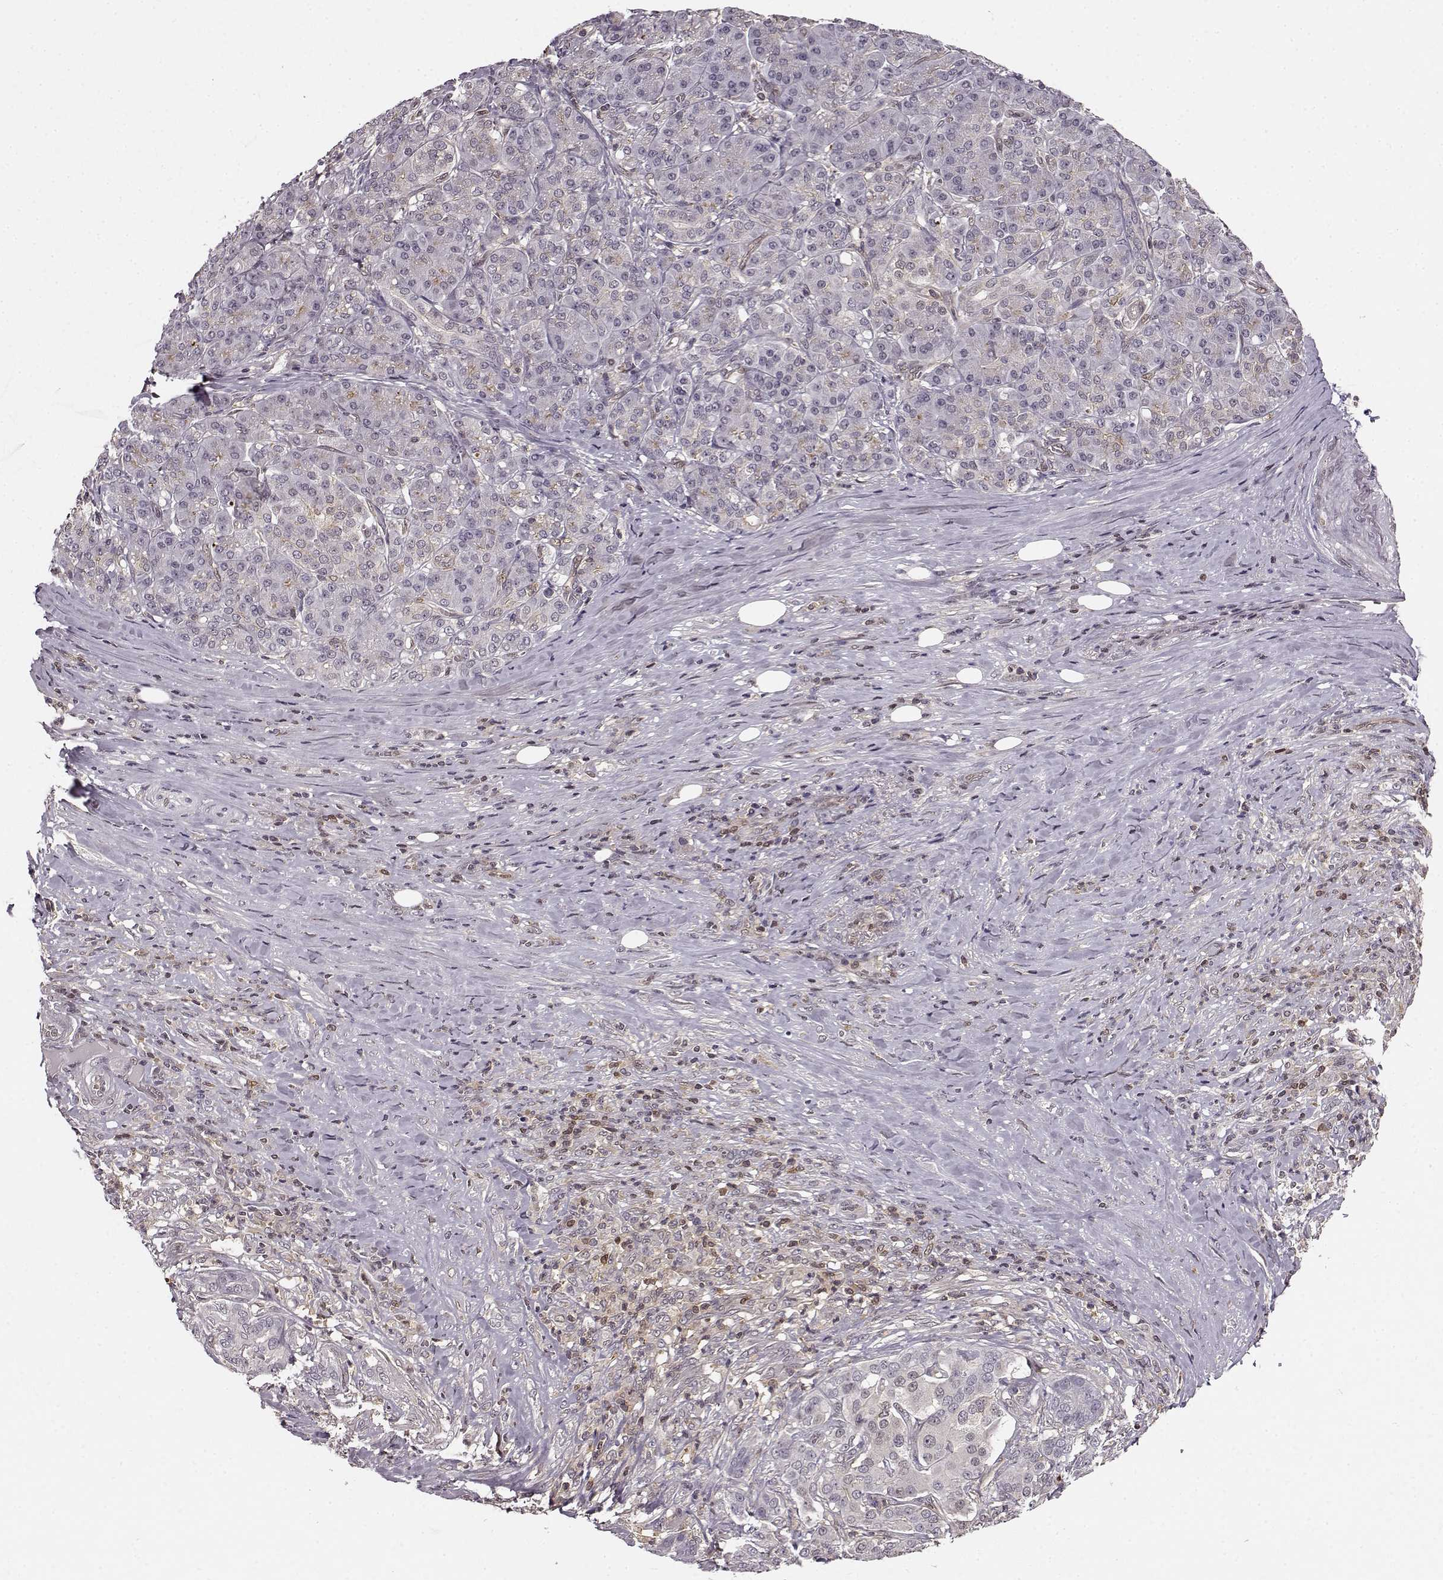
{"staining": {"intensity": "negative", "quantity": "none", "location": "none"}, "tissue": "pancreatic cancer", "cell_type": "Tumor cells", "image_type": "cancer", "snomed": [{"axis": "morphology", "description": "Normal tissue, NOS"}, {"axis": "morphology", "description": "Inflammation, NOS"}, {"axis": "morphology", "description": "Adenocarcinoma, NOS"}, {"axis": "topography", "description": "Pancreas"}], "caption": "Micrograph shows no protein expression in tumor cells of pancreatic cancer tissue. (Stains: DAB immunohistochemistry with hematoxylin counter stain, Microscopy: brightfield microscopy at high magnification).", "gene": "MFSD1", "patient": {"sex": "male", "age": 57}}